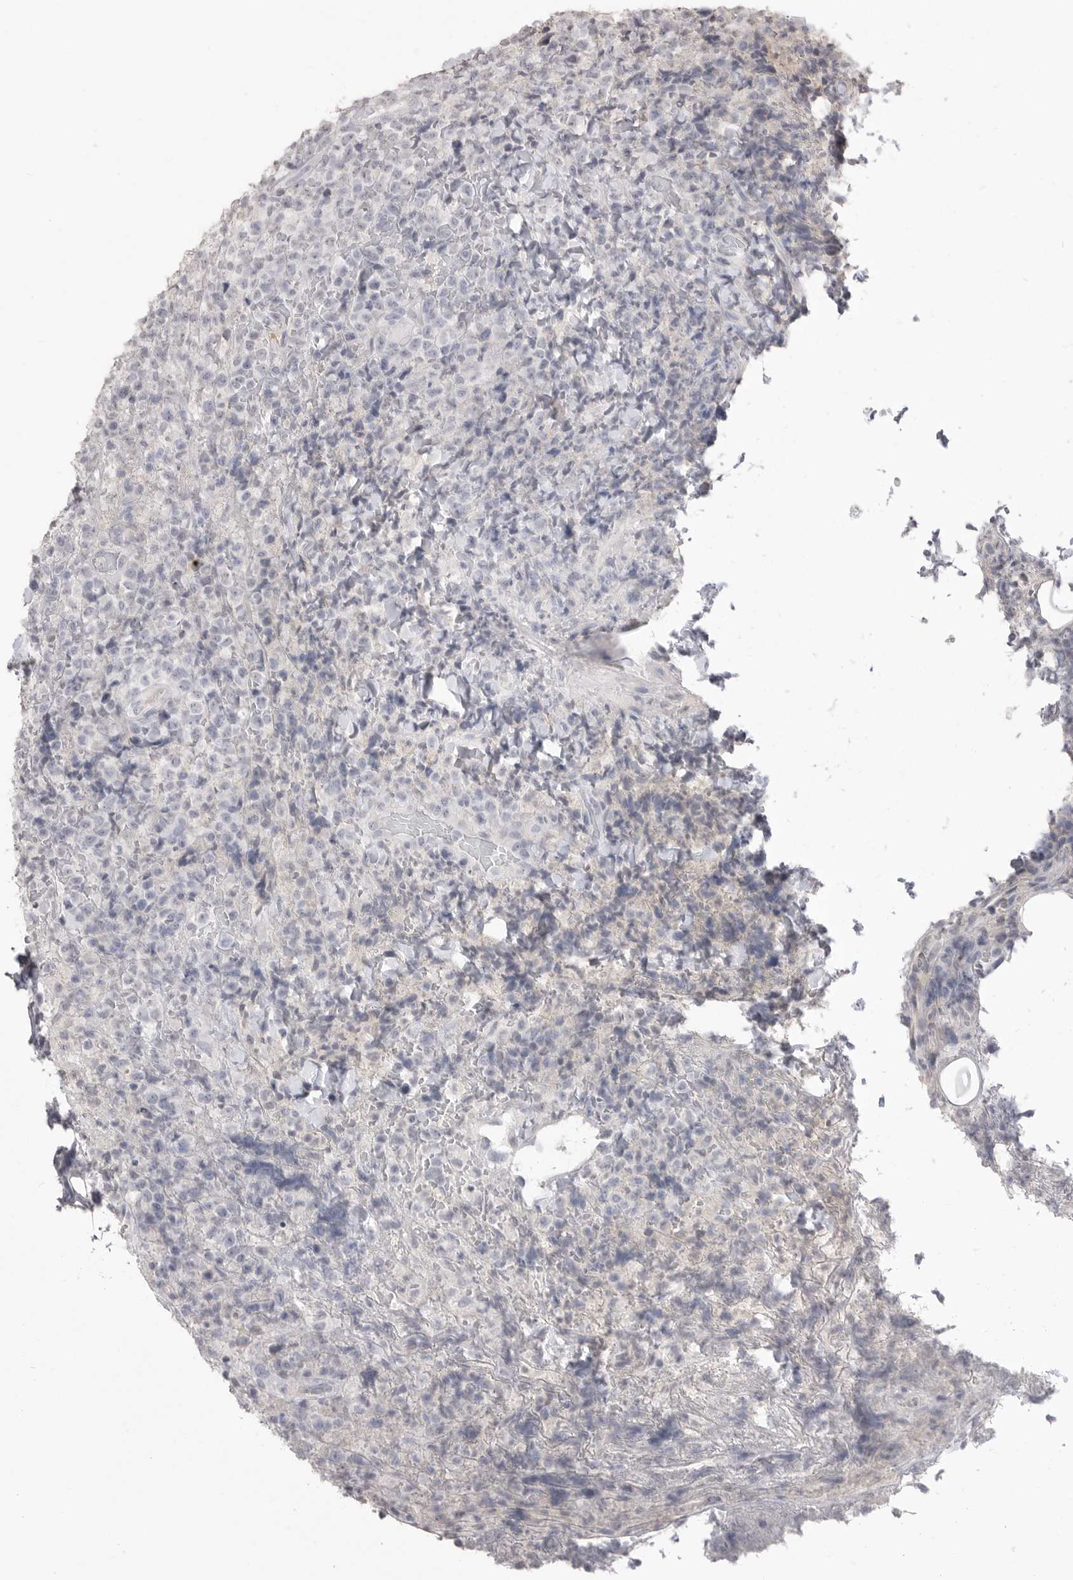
{"staining": {"intensity": "negative", "quantity": "none", "location": "none"}, "tissue": "lymphoma", "cell_type": "Tumor cells", "image_type": "cancer", "snomed": [{"axis": "morphology", "description": "Malignant lymphoma, non-Hodgkin's type, High grade"}, {"axis": "topography", "description": "Lymph node"}], "caption": "This is an immunohistochemistry (IHC) image of lymphoma. There is no staining in tumor cells.", "gene": "ICAM5", "patient": {"sex": "male", "age": 13}}